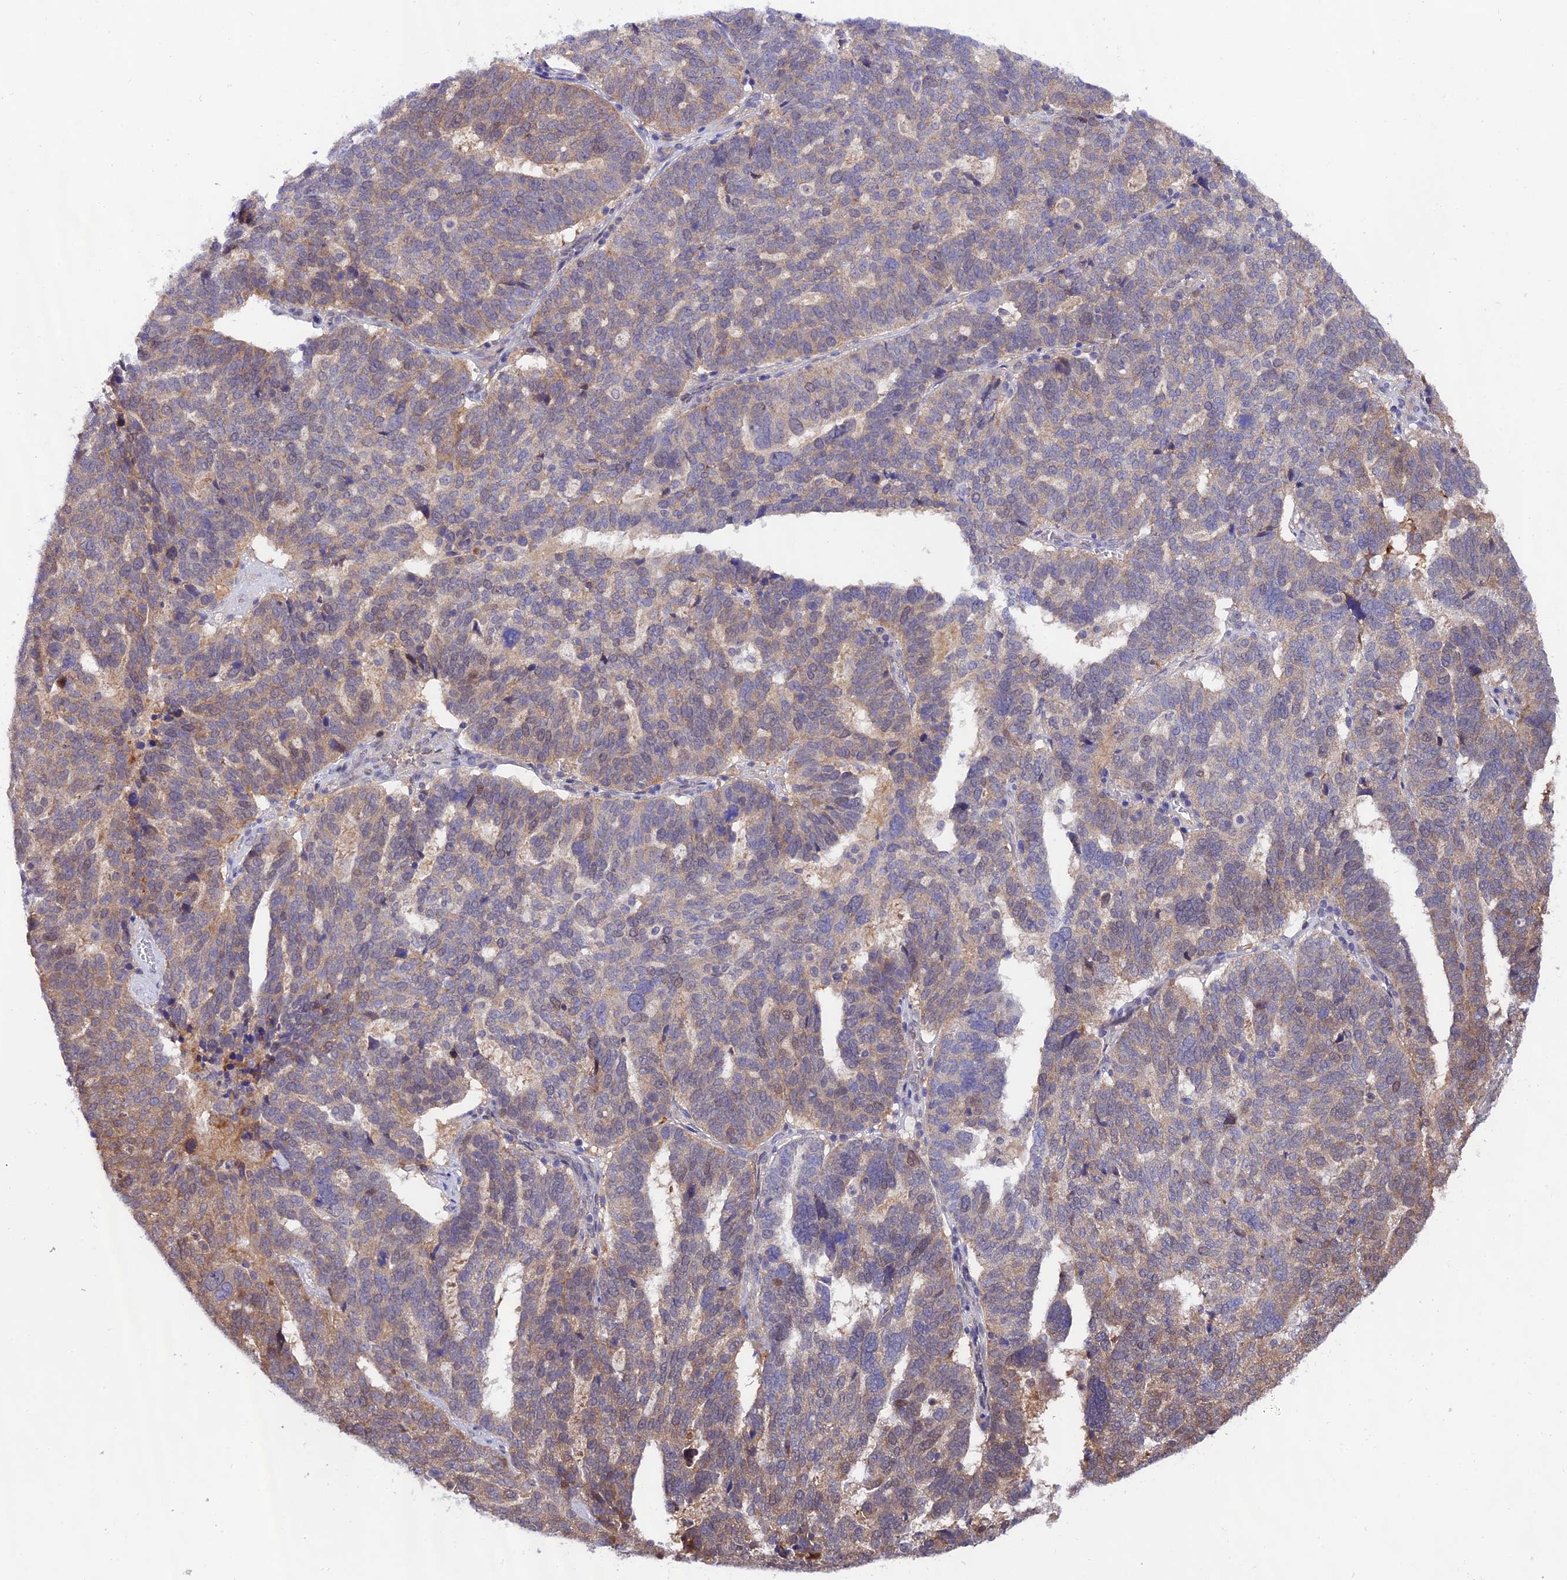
{"staining": {"intensity": "weak", "quantity": "<25%", "location": "cytoplasmic/membranous"}, "tissue": "ovarian cancer", "cell_type": "Tumor cells", "image_type": "cancer", "snomed": [{"axis": "morphology", "description": "Cystadenocarcinoma, serous, NOS"}, {"axis": "topography", "description": "Ovary"}], "caption": "A histopathology image of human serous cystadenocarcinoma (ovarian) is negative for staining in tumor cells.", "gene": "TRIM40", "patient": {"sex": "female", "age": 59}}